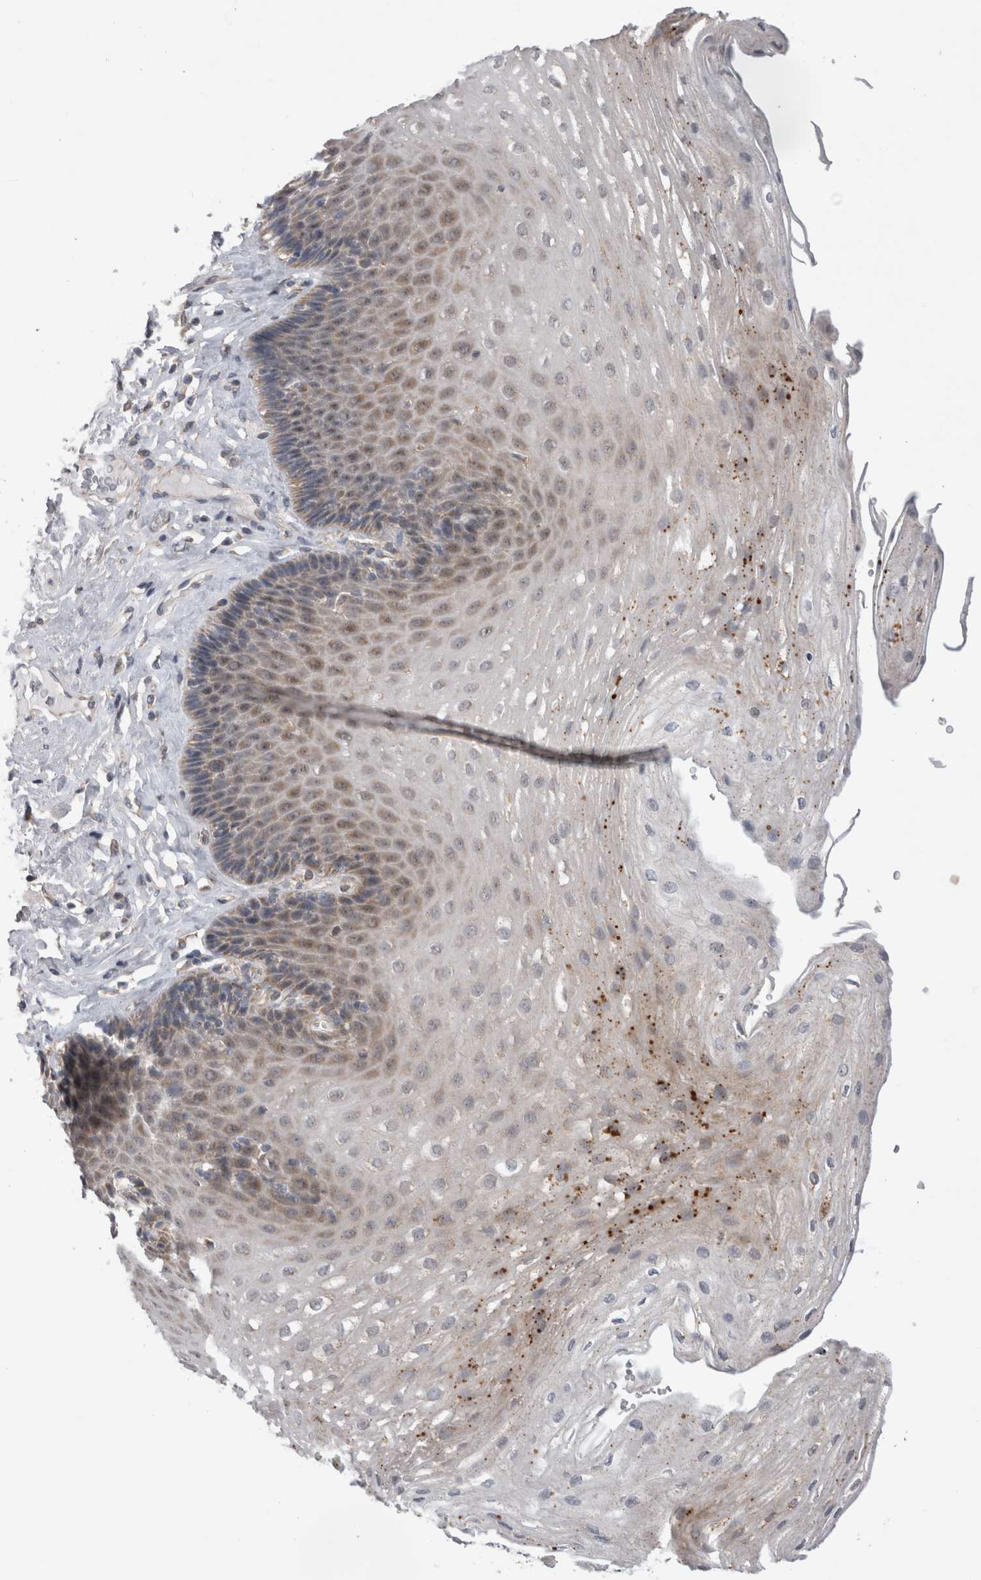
{"staining": {"intensity": "weak", "quantity": "<25%", "location": "cytoplasmic/membranous"}, "tissue": "esophagus", "cell_type": "Squamous epithelial cells", "image_type": "normal", "snomed": [{"axis": "morphology", "description": "Normal tissue, NOS"}, {"axis": "topography", "description": "Esophagus"}], "caption": "Immunohistochemistry histopathology image of benign esophagus stained for a protein (brown), which shows no expression in squamous epithelial cells.", "gene": "ARHGAP29", "patient": {"sex": "female", "age": 66}}